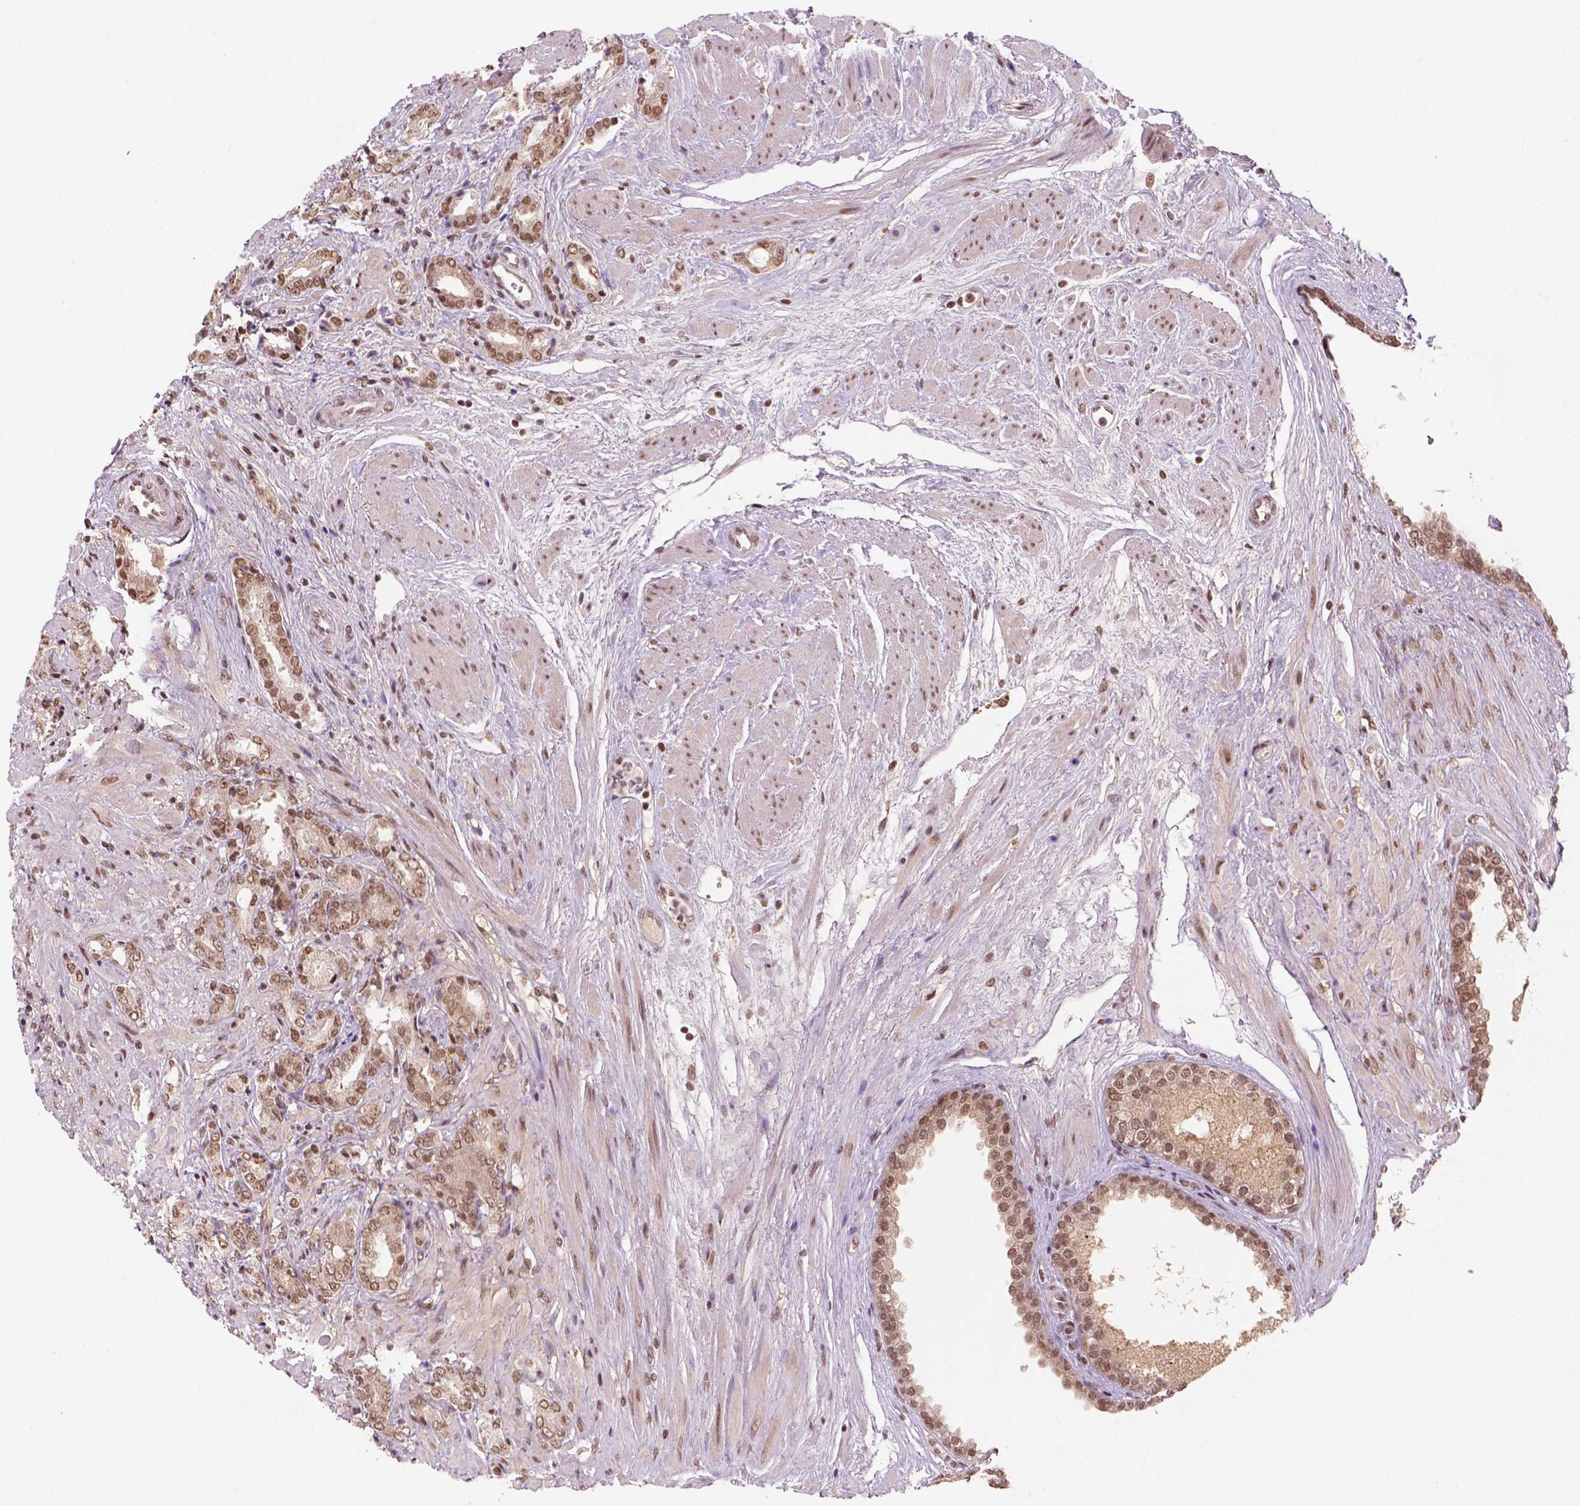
{"staining": {"intensity": "moderate", "quantity": ">75%", "location": "nuclear"}, "tissue": "prostate cancer", "cell_type": "Tumor cells", "image_type": "cancer", "snomed": [{"axis": "morphology", "description": "Adenocarcinoma, High grade"}, {"axis": "topography", "description": "Prostate"}], "caption": "This is a micrograph of immunohistochemistry (IHC) staining of prostate cancer (high-grade adenocarcinoma), which shows moderate expression in the nuclear of tumor cells.", "gene": "GOT1", "patient": {"sex": "male", "age": 56}}